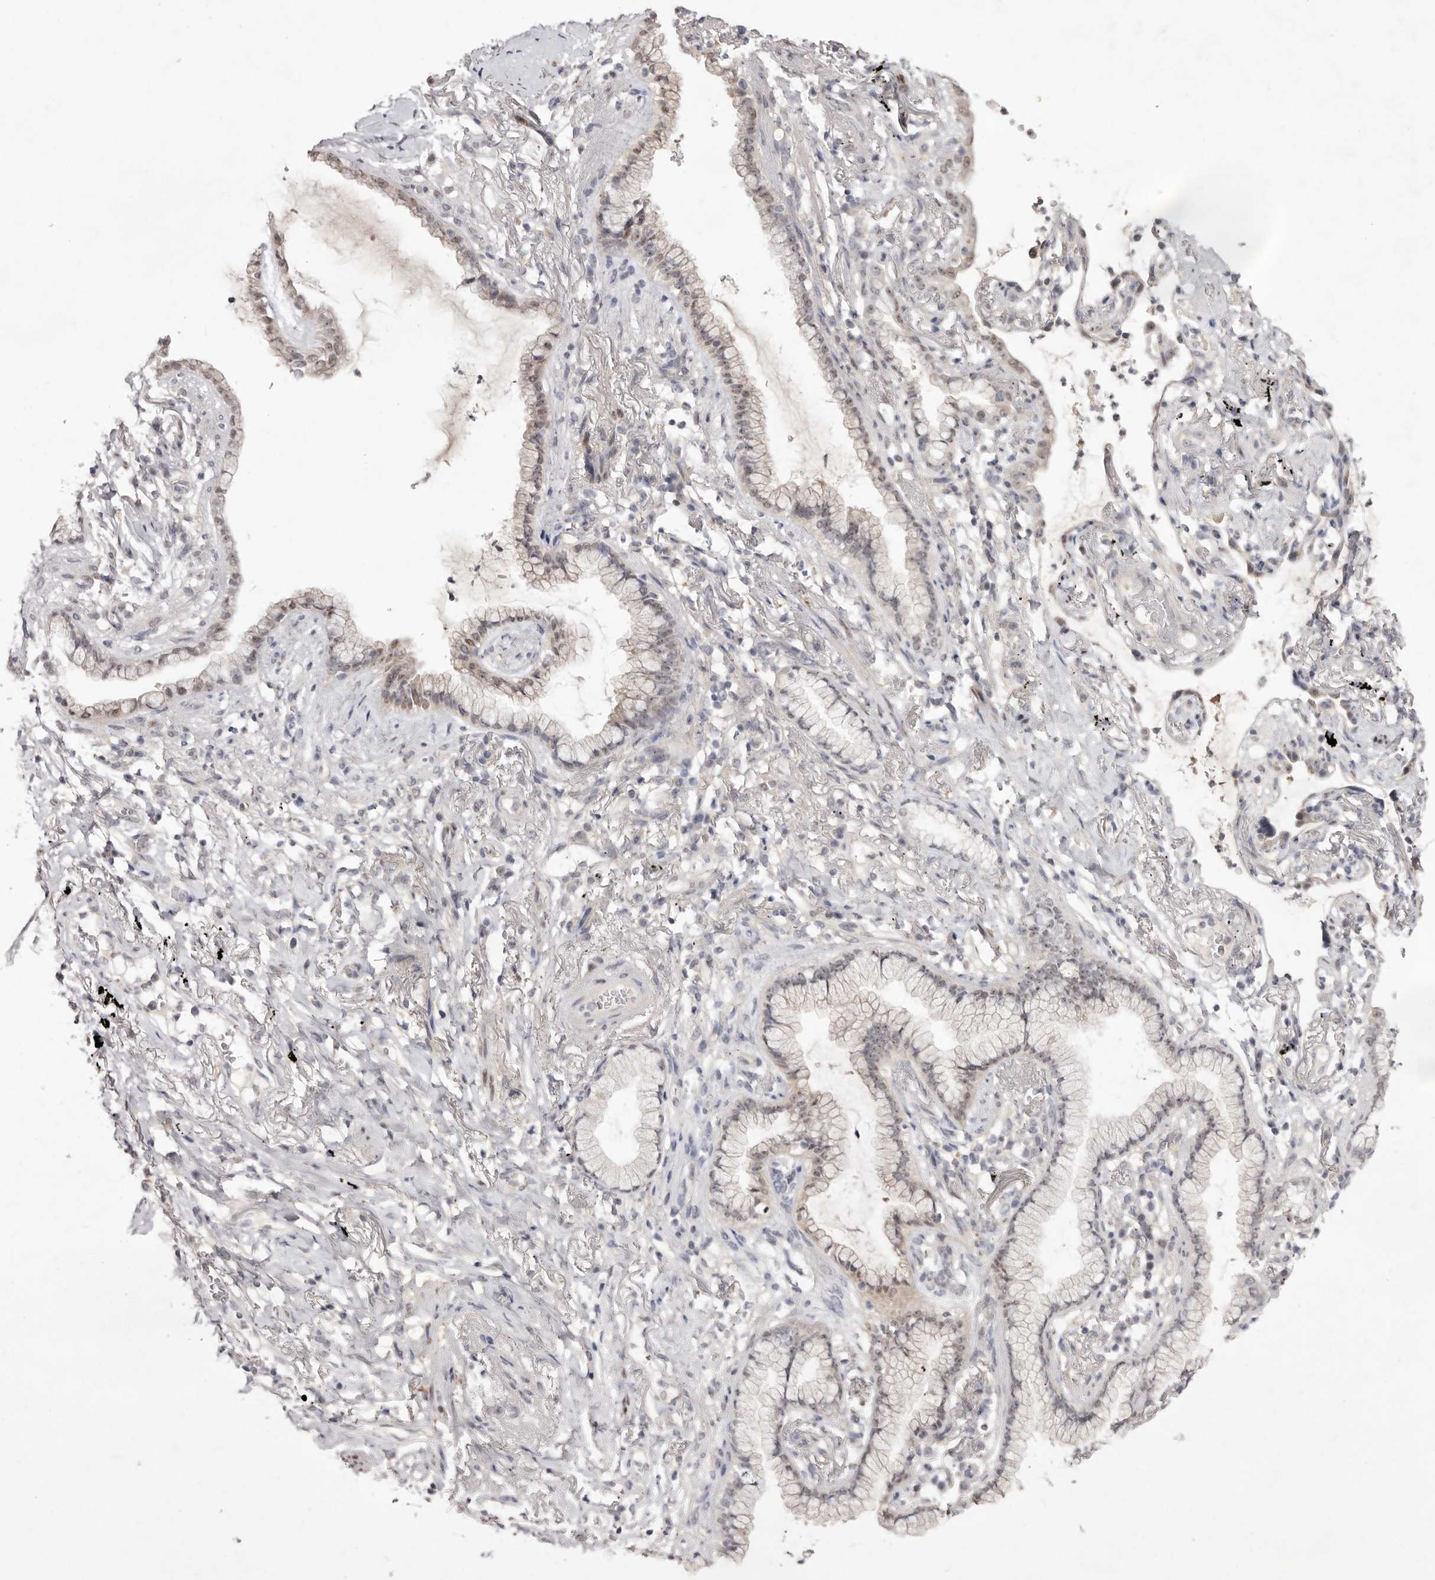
{"staining": {"intensity": "weak", "quantity": "25%-75%", "location": "nuclear"}, "tissue": "lung cancer", "cell_type": "Tumor cells", "image_type": "cancer", "snomed": [{"axis": "morphology", "description": "Adenocarcinoma, NOS"}, {"axis": "topography", "description": "Lung"}], "caption": "This histopathology image reveals lung cancer (adenocarcinoma) stained with immunohistochemistry to label a protein in brown. The nuclear of tumor cells show weak positivity for the protein. Nuclei are counter-stained blue.", "gene": "TADA1", "patient": {"sex": "female", "age": 70}}